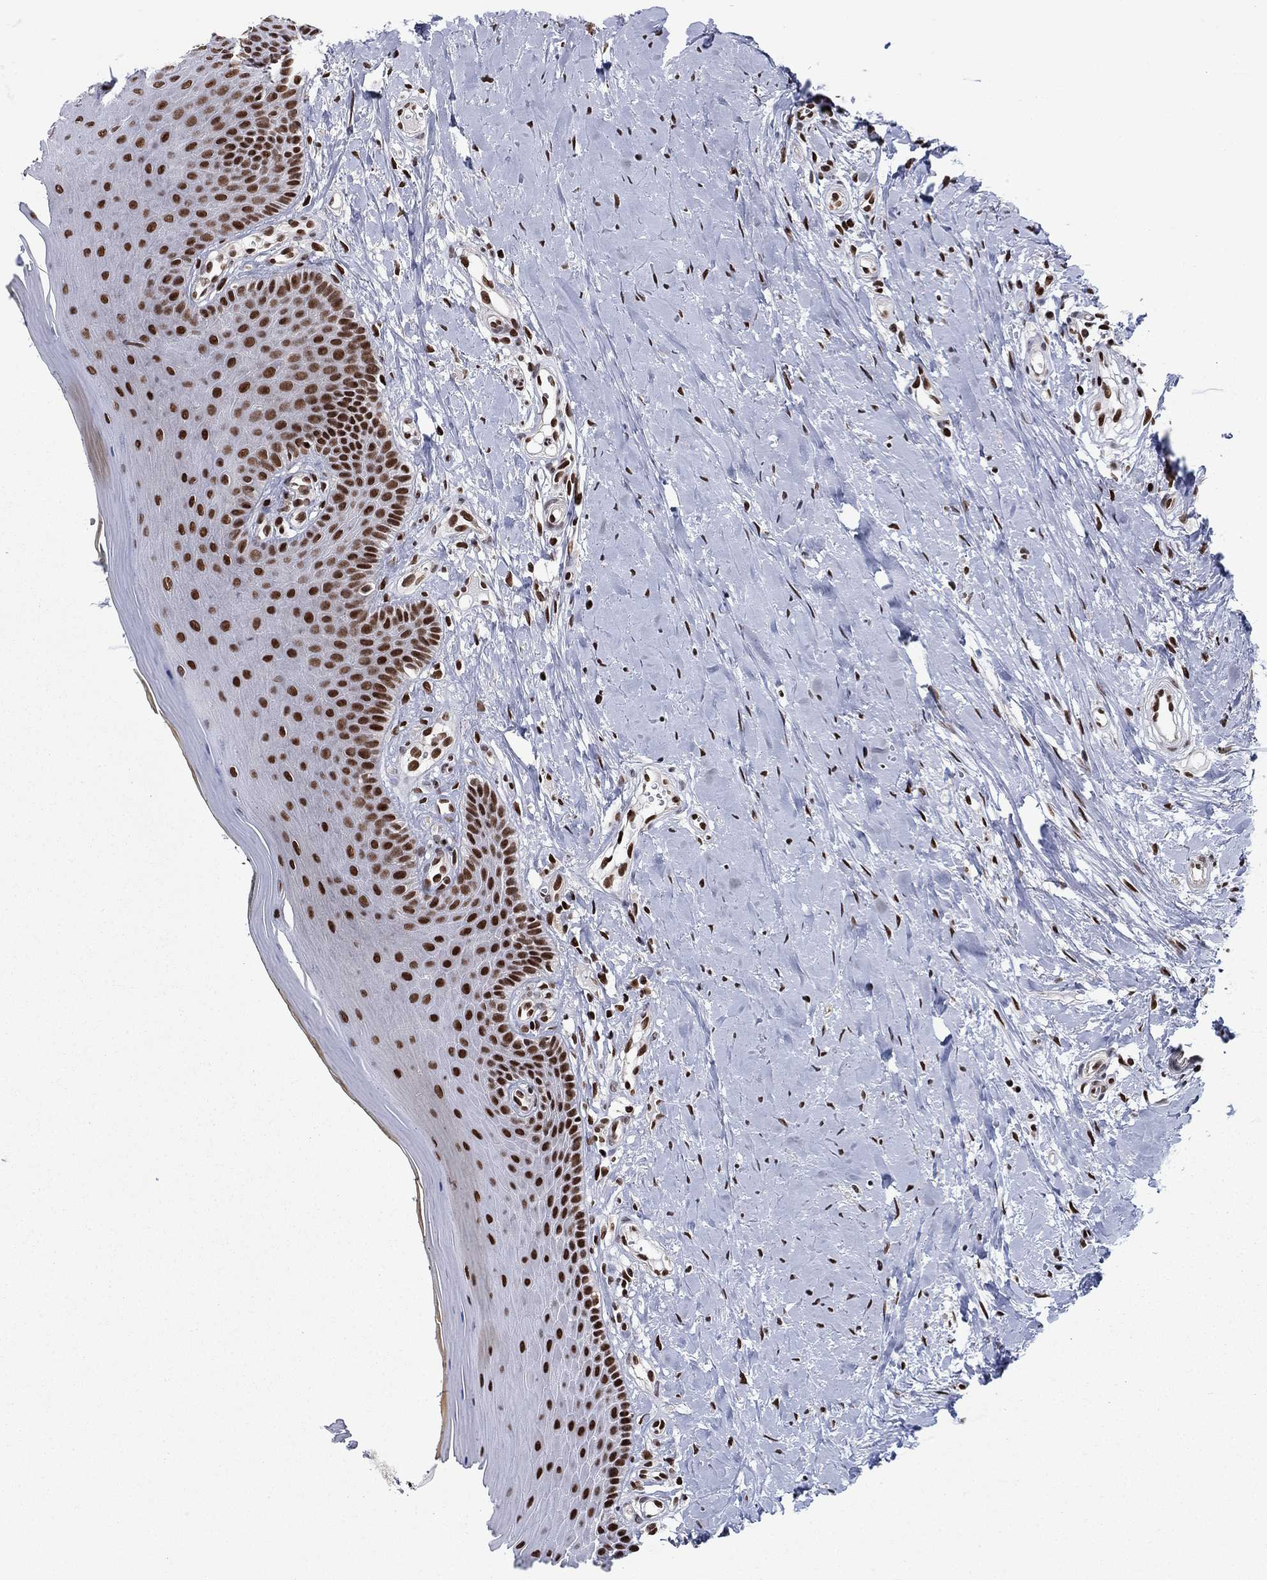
{"staining": {"intensity": "strong", "quantity": ">75%", "location": "nuclear"}, "tissue": "oral mucosa", "cell_type": "Squamous epithelial cells", "image_type": "normal", "snomed": [{"axis": "morphology", "description": "Normal tissue, NOS"}, {"axis": "topography", "description": "Oral tissue"}], "caption": "An IHC histopathology image of normal tissue is shown. Protein staining in brown shows strong nuclear positivity in oral mucosa within squamous epithelial cells. The staining was performed using DAB (3,3'-diaminobenzidine), with brown indicating positive protein expression. Nuclei are stained blue with hematoxylin.", "gene": "RPRD1B", "patient": {"sex": "female", "age": 43}}